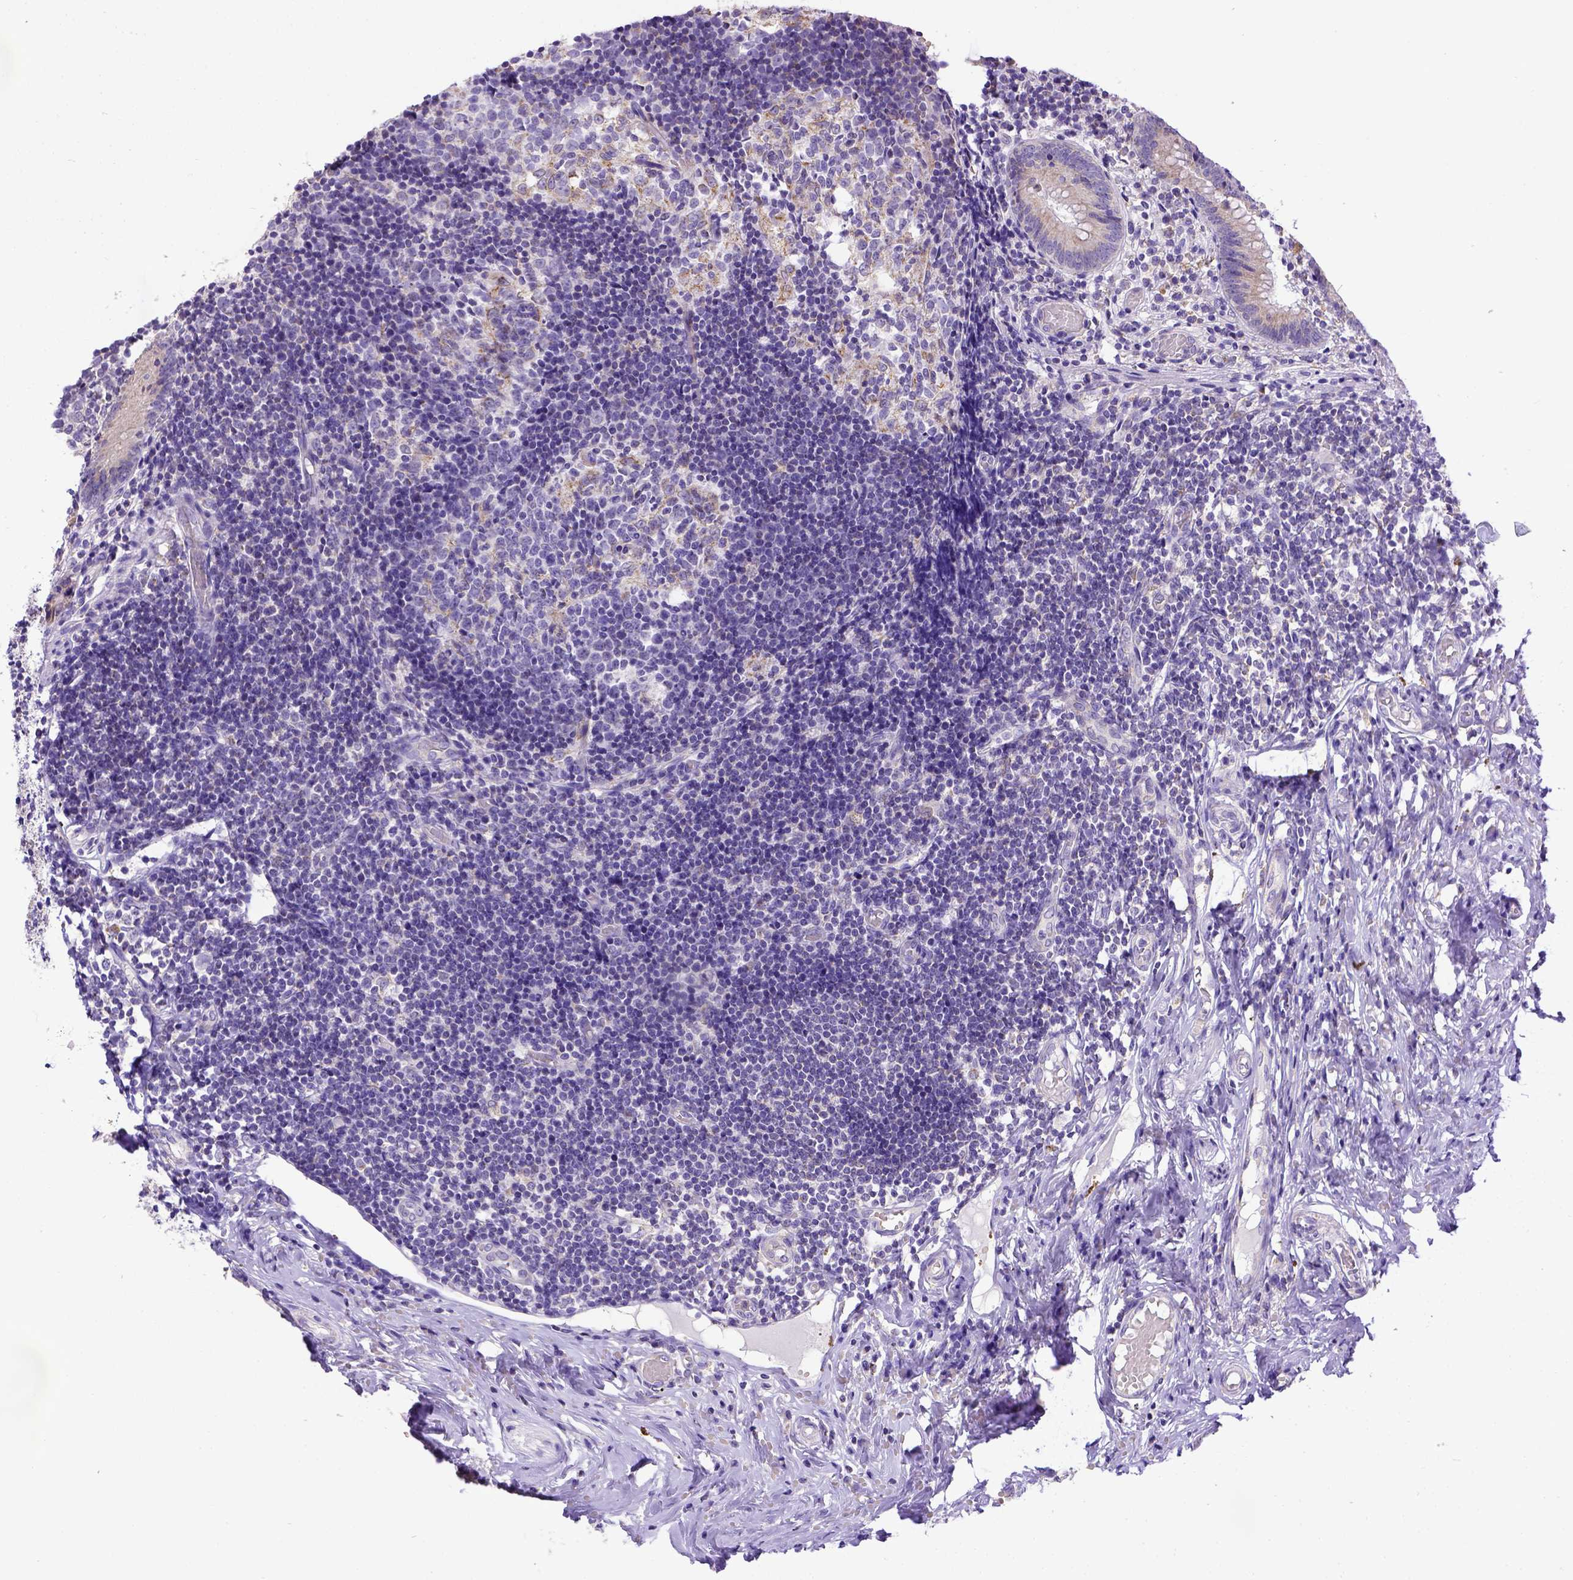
{"staining": {"intensity": "negative", "quantity": "none", "location": "none"}, "tissue": "appendix", "cell_type": "Glandular cells", "image_type": "normal", "snomed": [{"axis": "morphology", "description": "Normal tissue, NOS"}, {"axis": "topography", "description": "Appendix"}], "caption": "This is an IHC histopathology image of unremarkable appendix. There is no expression in glandular cells.", "gene": "SPEF1", "patient": {"sex": "female", "age": 32}}